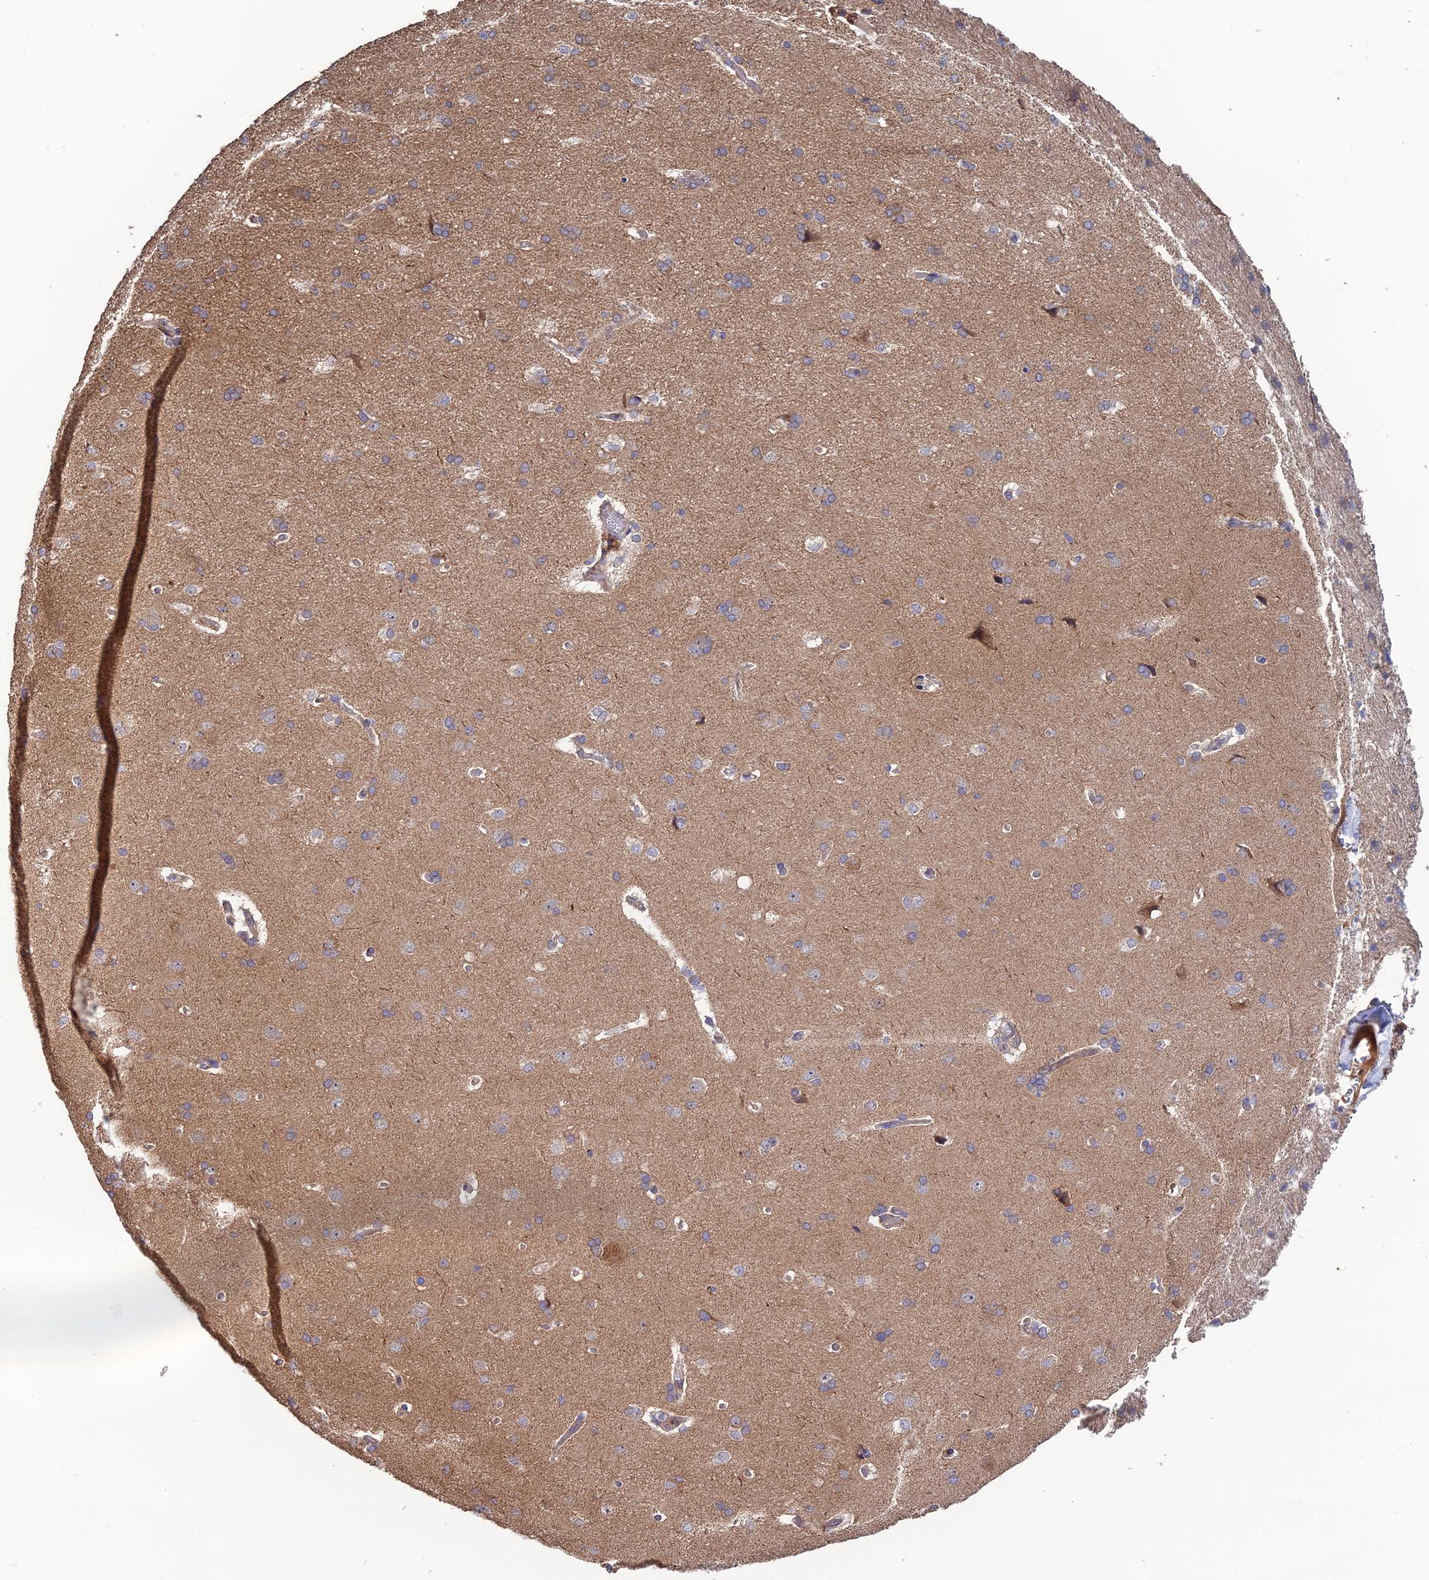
{"staining": {"intensity": "weak", "quantity": ">75%", "location": "cytoplasmic/membranous"}, "tissue": "cerebral cortex", "cell_type": "Endothelial cells", "image_type": "normal", "snomed": [{"axis": "morphology", "description": "Normal tissue, NOS"}, {"axis": "topography", "description": "Cerebral cortex"}], "caption": "Immunohistochemistry (IHC) staining of unremarkable cerebral cortex, which exhibits low levels of weak cytoplasmic/membranous positivity in approximately >75% of endothelial cells indicating weak cytoplasmic/membranous protein expression. The staining was performed using DAB (3,3'-diaminobenzidine) (brown) for protein detection and nuclei were counterstained in hematoxylin (blue).", "gene": "SHISA5", "patient": {"sex": "male", "age": 62}}